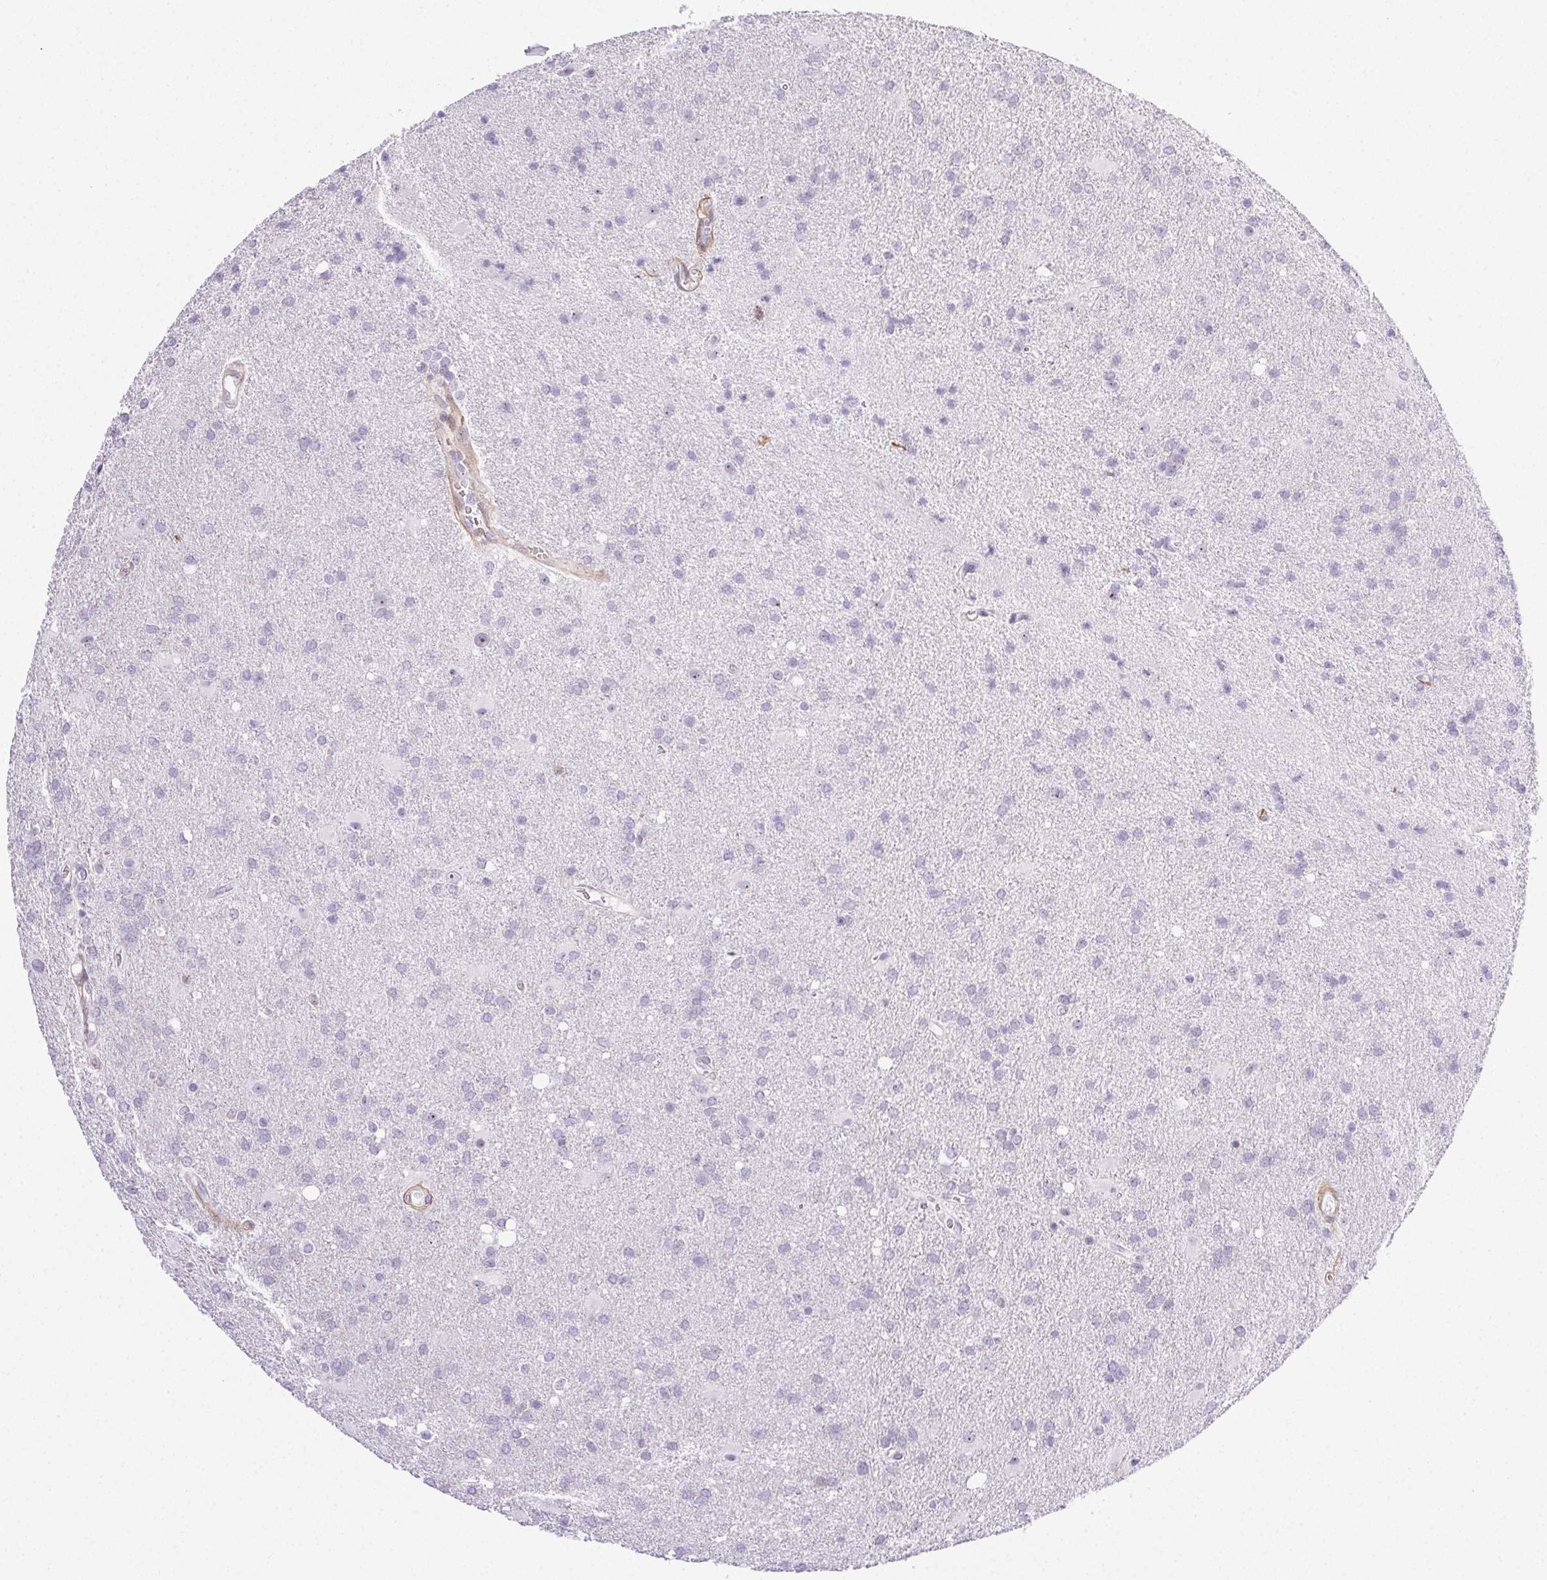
{"staining": {"intensity": "negative", "quantity": "none", "location": "none"}, "tissue": "glioma", "cell_type": "Tumor cells", "image_type": "cancer", "snomed": [{"axis": "morphology", "description": "Glioma, malignant, Low grade"}, {"axis": "topography", "description": "Brain"}], "caption": "Immunohistochemical staining of human malignant low-grade glioma shows no significant staining in tumor cells. Nuclei are stained in blue.", "gene": "PDZD2", "patient": {"sex": "male", "age": 66}}